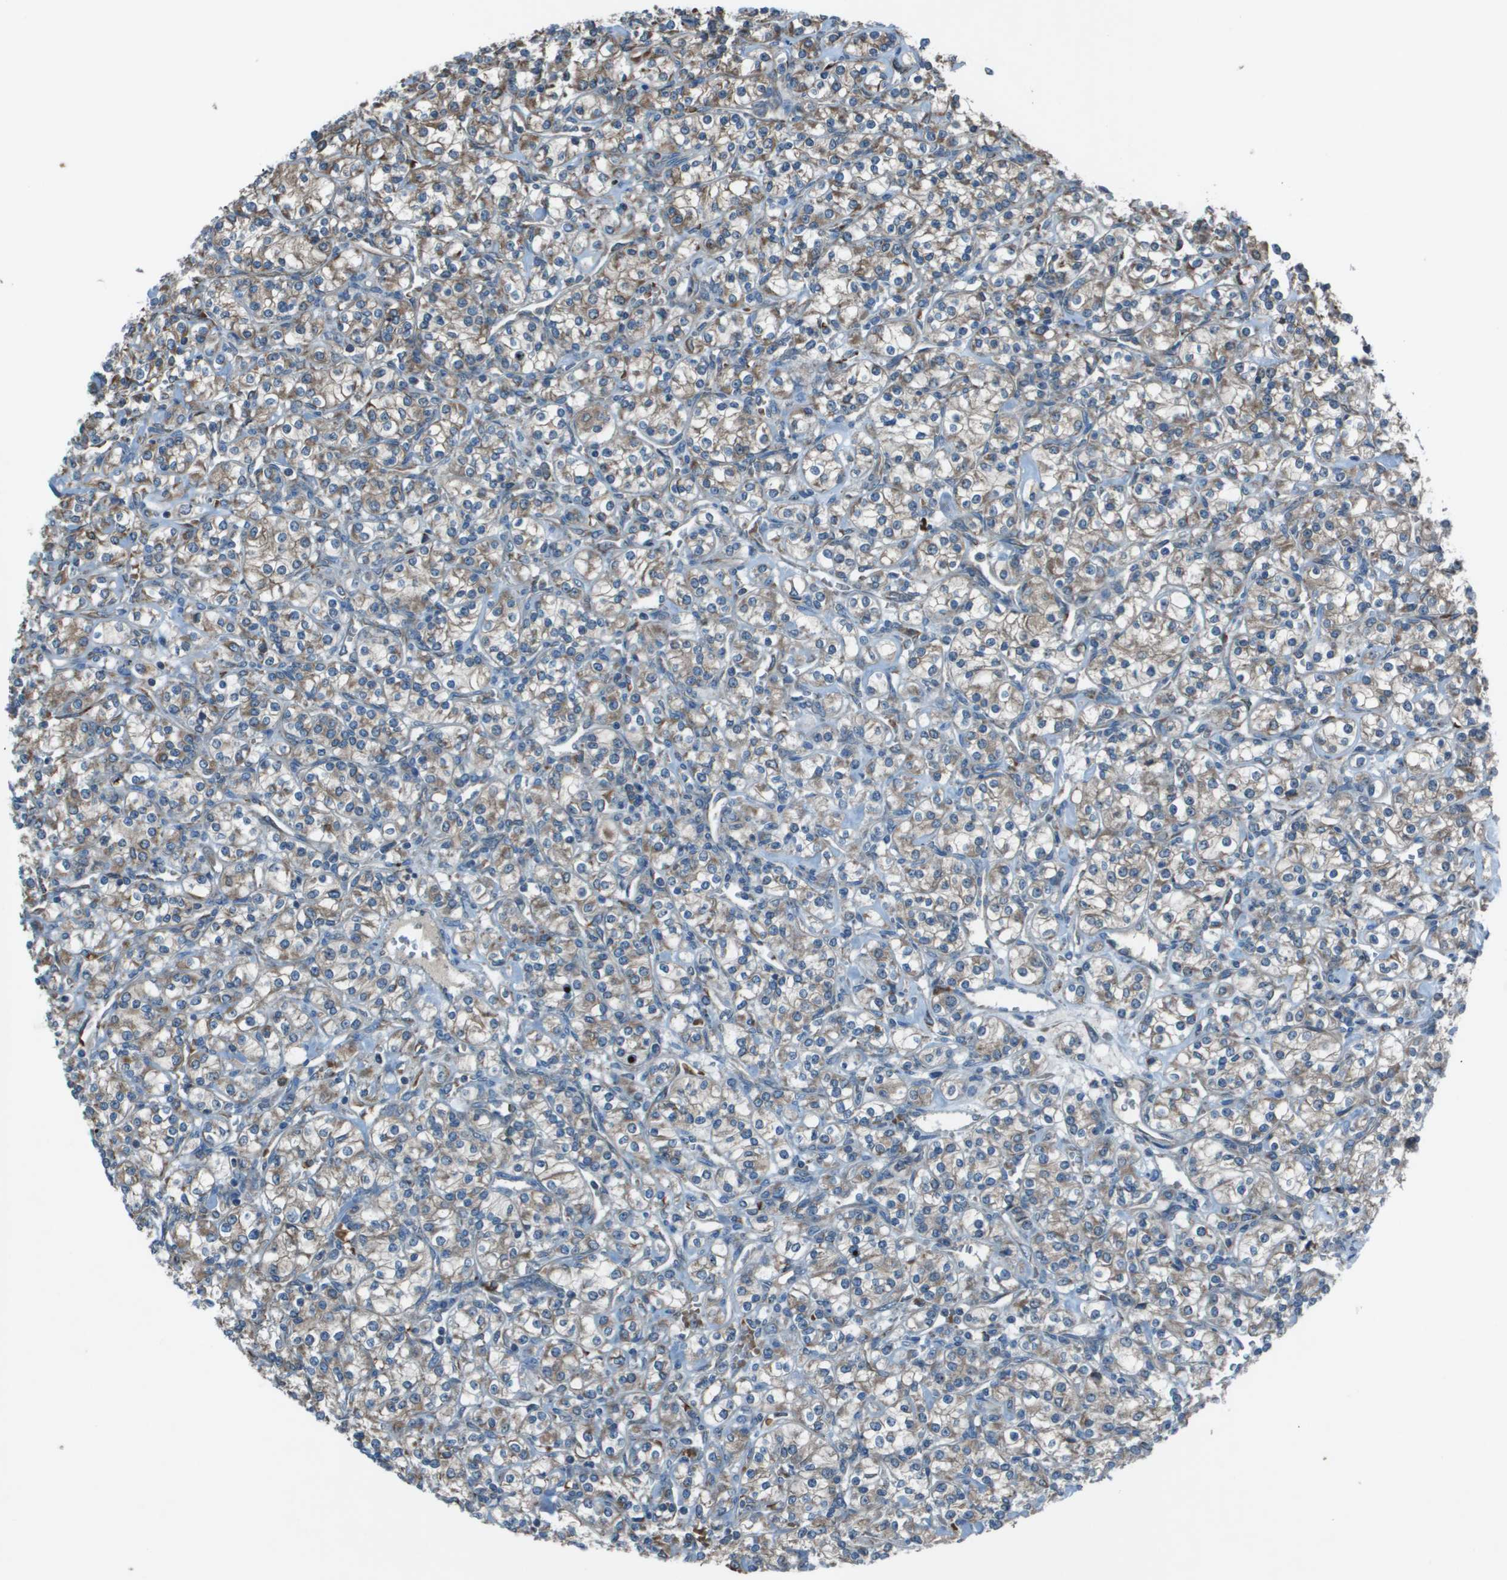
{"staining": {"intensity": "moderate", "quantity": "<25%", "location": "cytoplasmic/membranous"}, "tissue": "renal cancer", "cell_type": "Tumor cells", "image_type": "cancer", "snomed": [{"axis": "morphology", "description": "Adenocarcinoma, NOS"}, {"axis": "topography", "description": "Kidney"}], "caption": "Protein staining shows moderate cytoplasmic/membranous expression in about <25% of tumor cells in adenocarcinoma (renal).", "gene": "UTS2", "patient": {"sex": "male", "age": 77}}